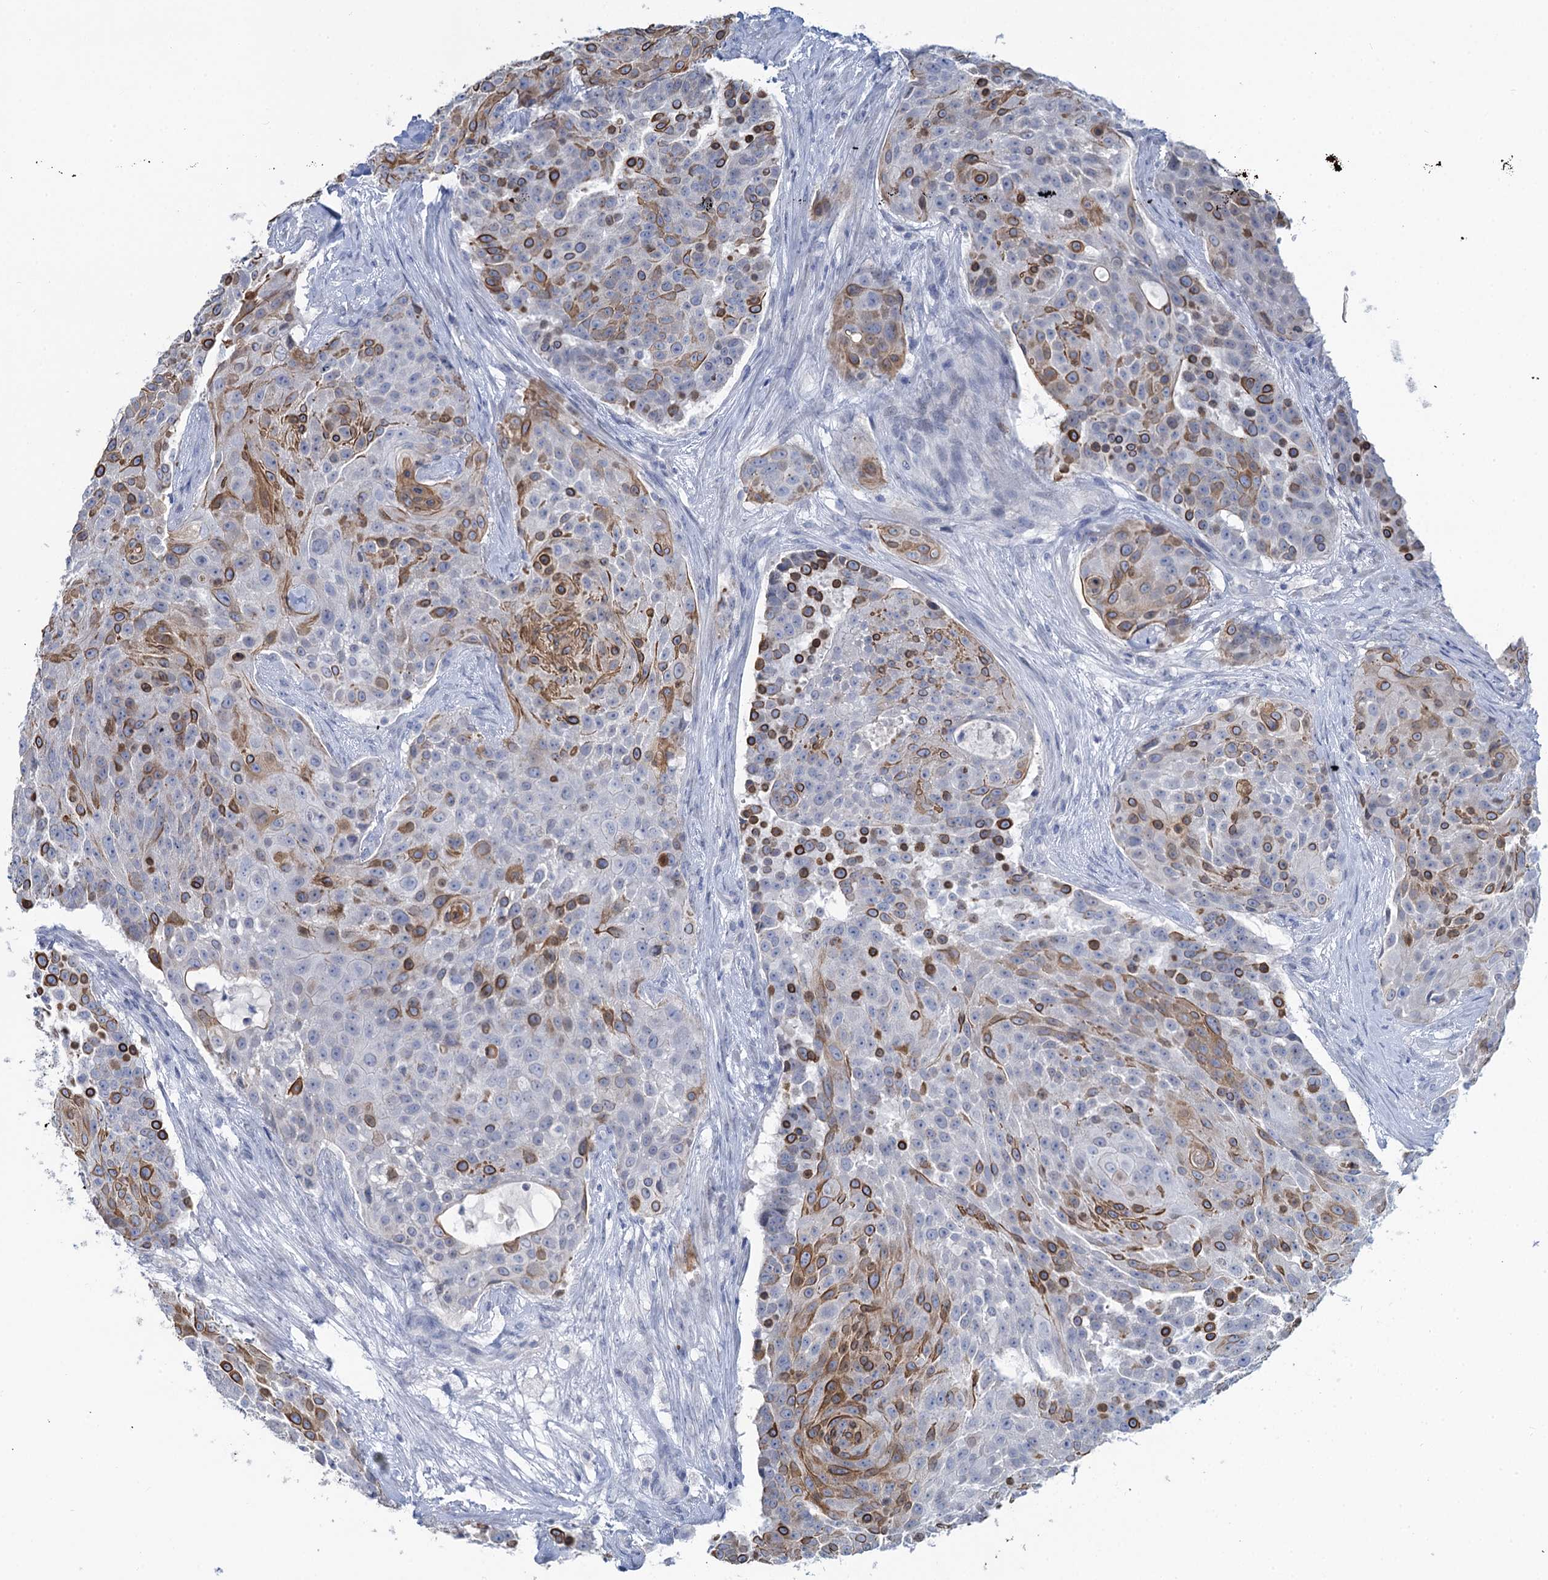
{"staining": {"intensity": "moderate", "quantity": "<25%", "location": "cytoplasmic/membranous"}, "tissue": "urothelial cancer", "cell_type": "Tumor cells", "image_type": "cancer", "snomed": [{"axis": "morphology", "description": "Urothelial carcinoma, High grade"}, {"axis": "topography", "description": "Urinary bladder"}], "caption": "Moderate cytoplasmic/membranous staining for a protein is identified in approximately <25% of tumor cells of urothelial cancer using IHC.", "gene": "TOX3", "patient": {"sex": "female", "age": 63}}